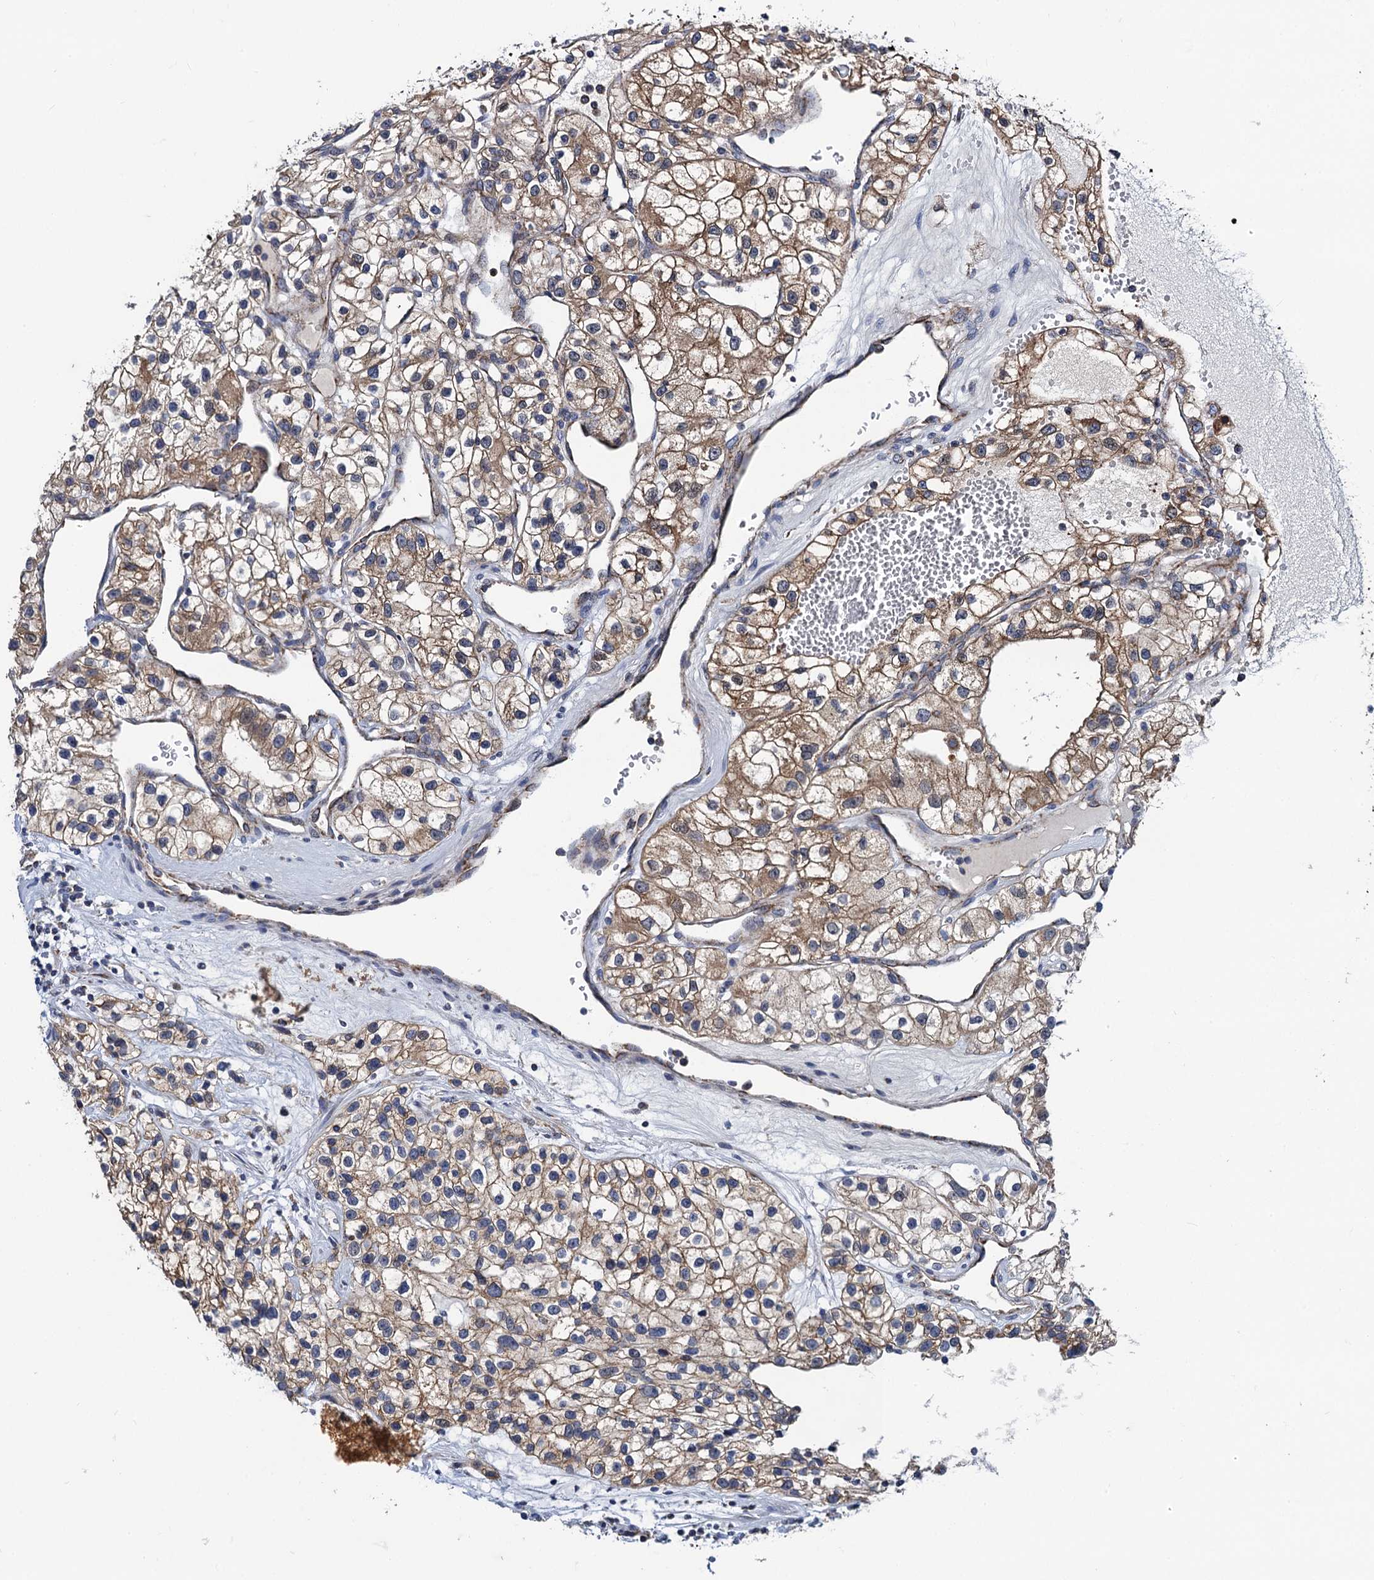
{"staining": {"intensity": "moderate", "quantity": "25%-75%", "location": "cytoplasmic/membranous"}, "tissue": "renal cancer", "cell_type": "Tumor cells", "image_type": "cancer", "snomed": [{"axis": "morphology", "description": "Adenocarcinoma, NOS"}, {"axis": "topography", "description": "Kidney"}], "caption": "Renal adenocarcinoma stained for a protein (brown) reveals moderate cytoplasmic/membranous positive staining in approximately 25%-75% of tumor cells.", "gene": "PTCD3", "patient": {"sex": "female", "age": 57}}